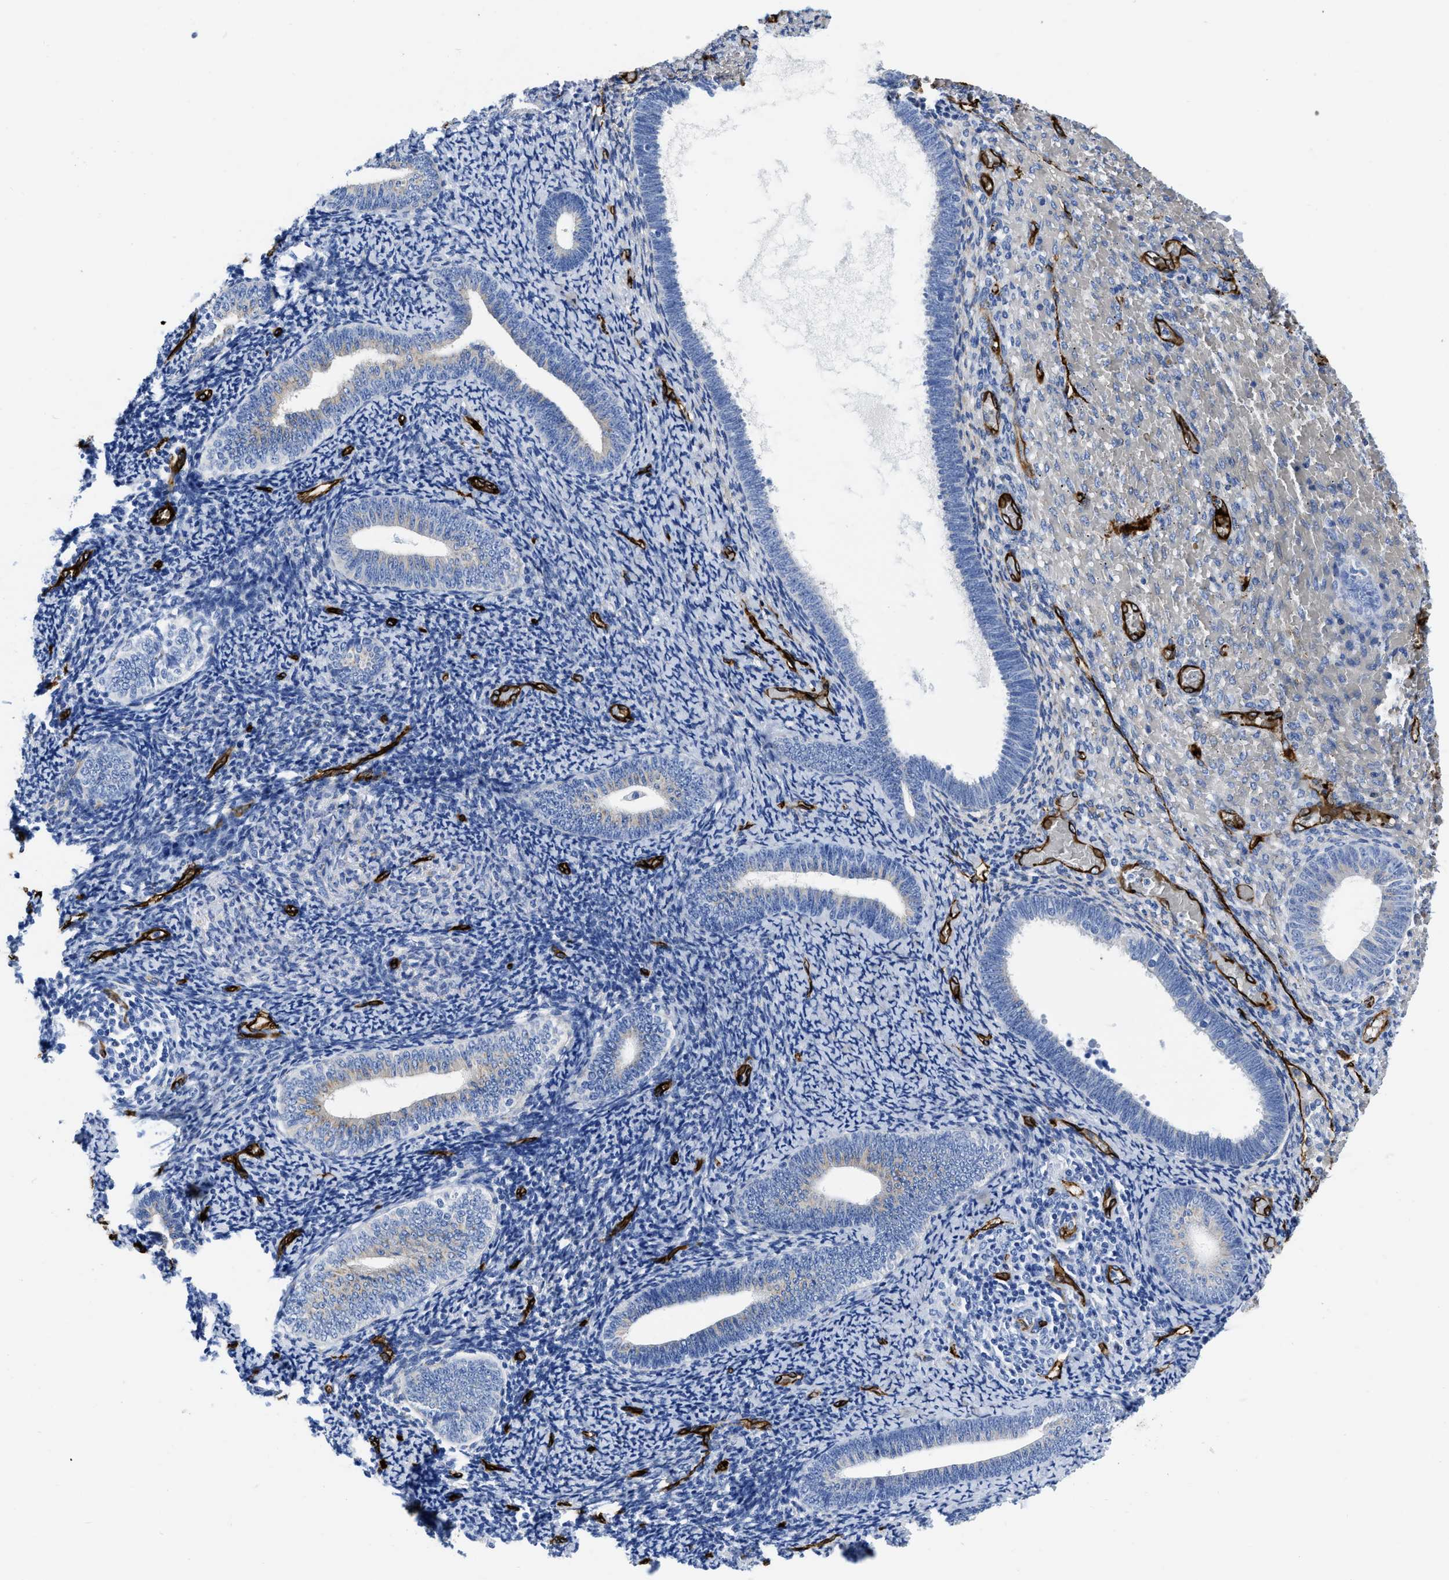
{"staining": {"intensity": "negative", "quantity": "none", "location": "none"}, "tissue": "endometrium", "cell_type": "Cells in endometrial stroma", "image_type": "normal", "snomed": [{"axis": "morphology", "description": "Normal tissue, NOS"}, {"axis": "topography", "description": "Endometrium"}], "caption": "The immunohistochemistry photomicrograph has no significant positivity in cells in endometrial stroma of endometrium. The staining is performed using DAB brown chromogen with nuclei counter-stained in using hematoxylin.", "gene": "TVP23B", "patient": {"sex": "female", "age": 66}}